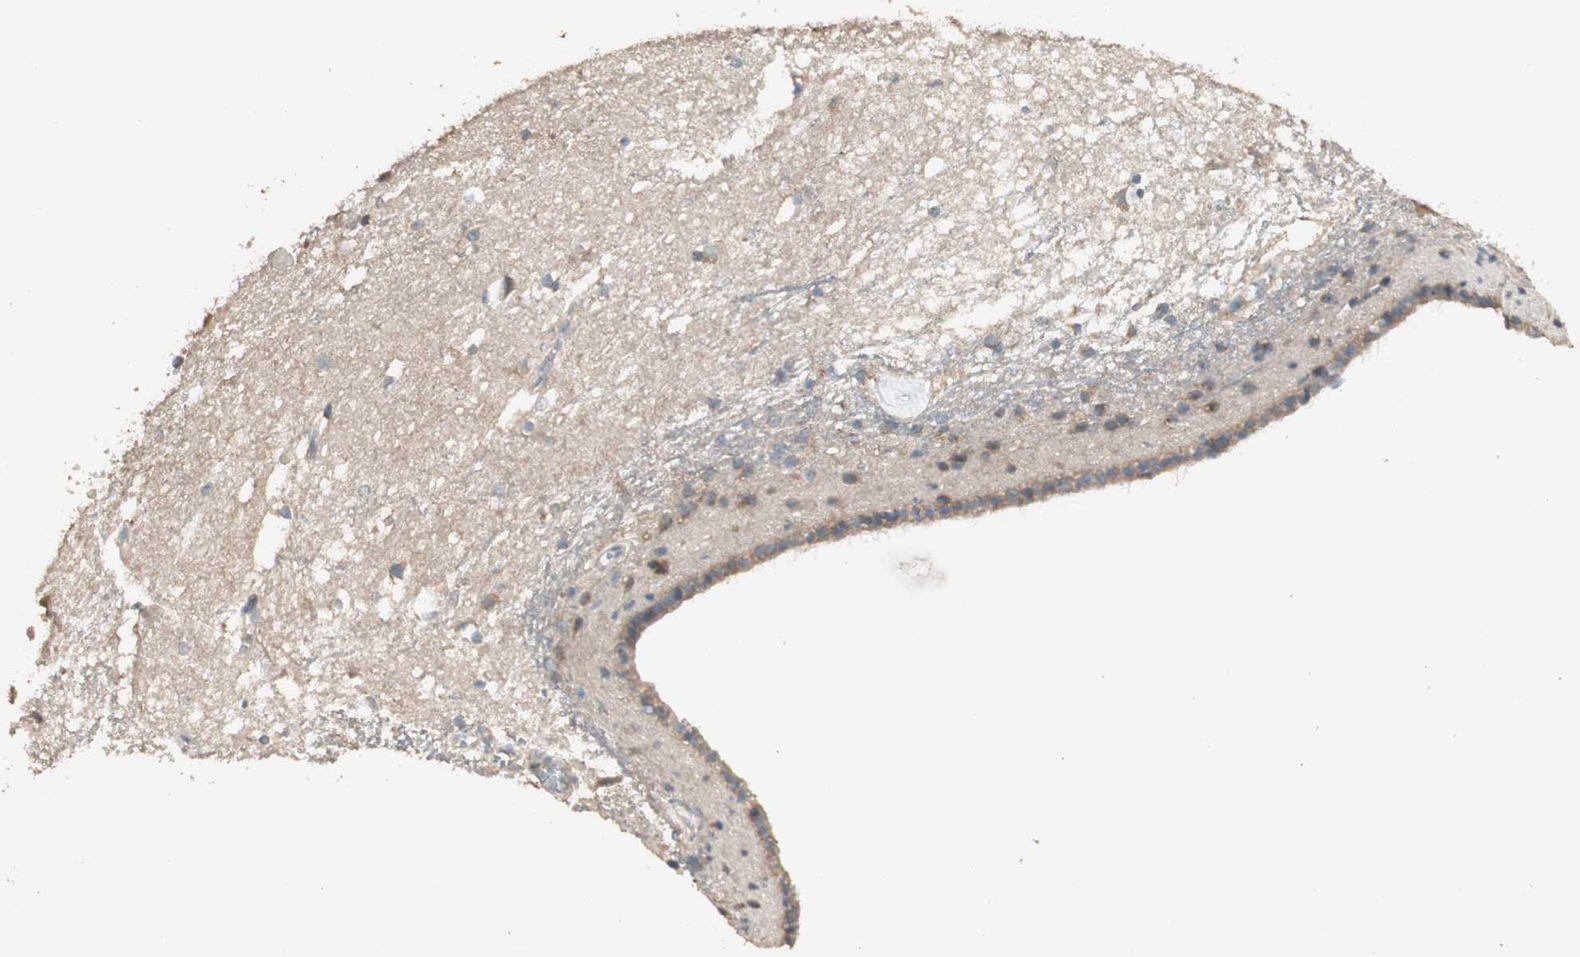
{"staining": {"intensity": "moderate", "quantity": "25%-75%", "location": "cytoplasmic/membranous"}, "tissue": "caudate", "cell_type": "Glial cells", "image_type": "normal", "snomed": [{"axis": "morphology", "description": "Normal tissue, NOS"}, {"axis": "topography", "description": "Lateral ventricle wall"}], "caption": "Immunohistochemical staining of normal human caudate shows medium levels of moderate cytoplasmic/membranous expression in about 25%-75% of glial cells. (DAB (3,3'-diaminobenzidine) = brown stain, brightfield microscopy at high magnification).", "gene": "RARRES1", "patient": {"sex": "female", "age": 19}}